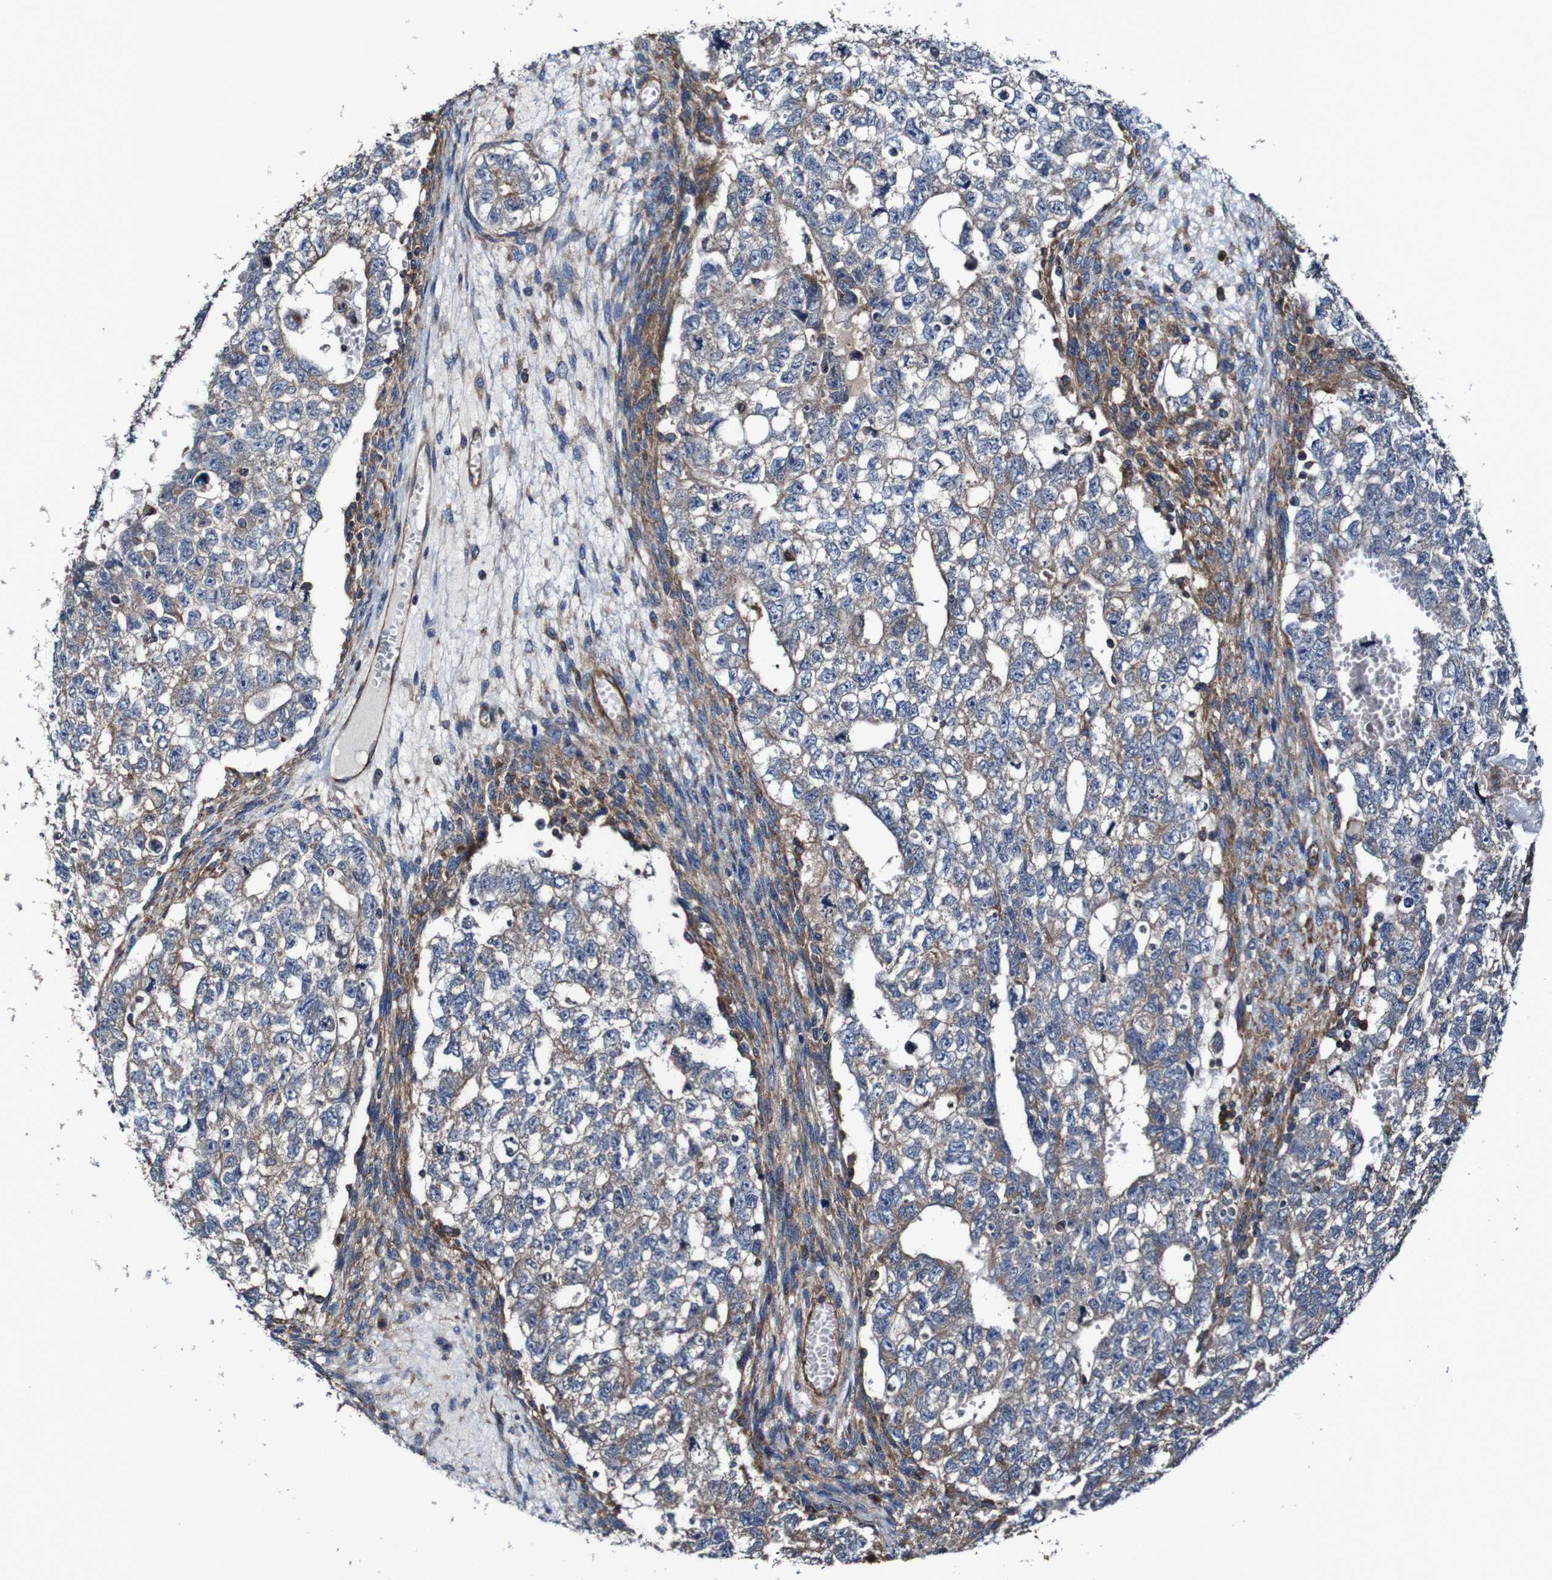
{"staining": {"intensity": "moderate", "quantity": "25%-75%", "location": "cytoplasmic/membranous"}, "tissue": "testis cancer", "cell_type": "Tumor cells", "image_type": "cancer", "snomed": [{"axis": "morphology", "description": "Seminoma, NOS"}, {"axis": "morphology", "description": "Carcinoma, Embryonal, NOS"}, {"axis": "topography", "description": "Testis"}], "caption": "This histopathology image exhibits immunohistochemistry (IHC) staining of testis seminoma, with medium moderate cytoplasmic/membranous positivity in about 25%-75% of tumor cells.", "gene": "CSF1R", "patient": {"sex": "male", "age": 38}}